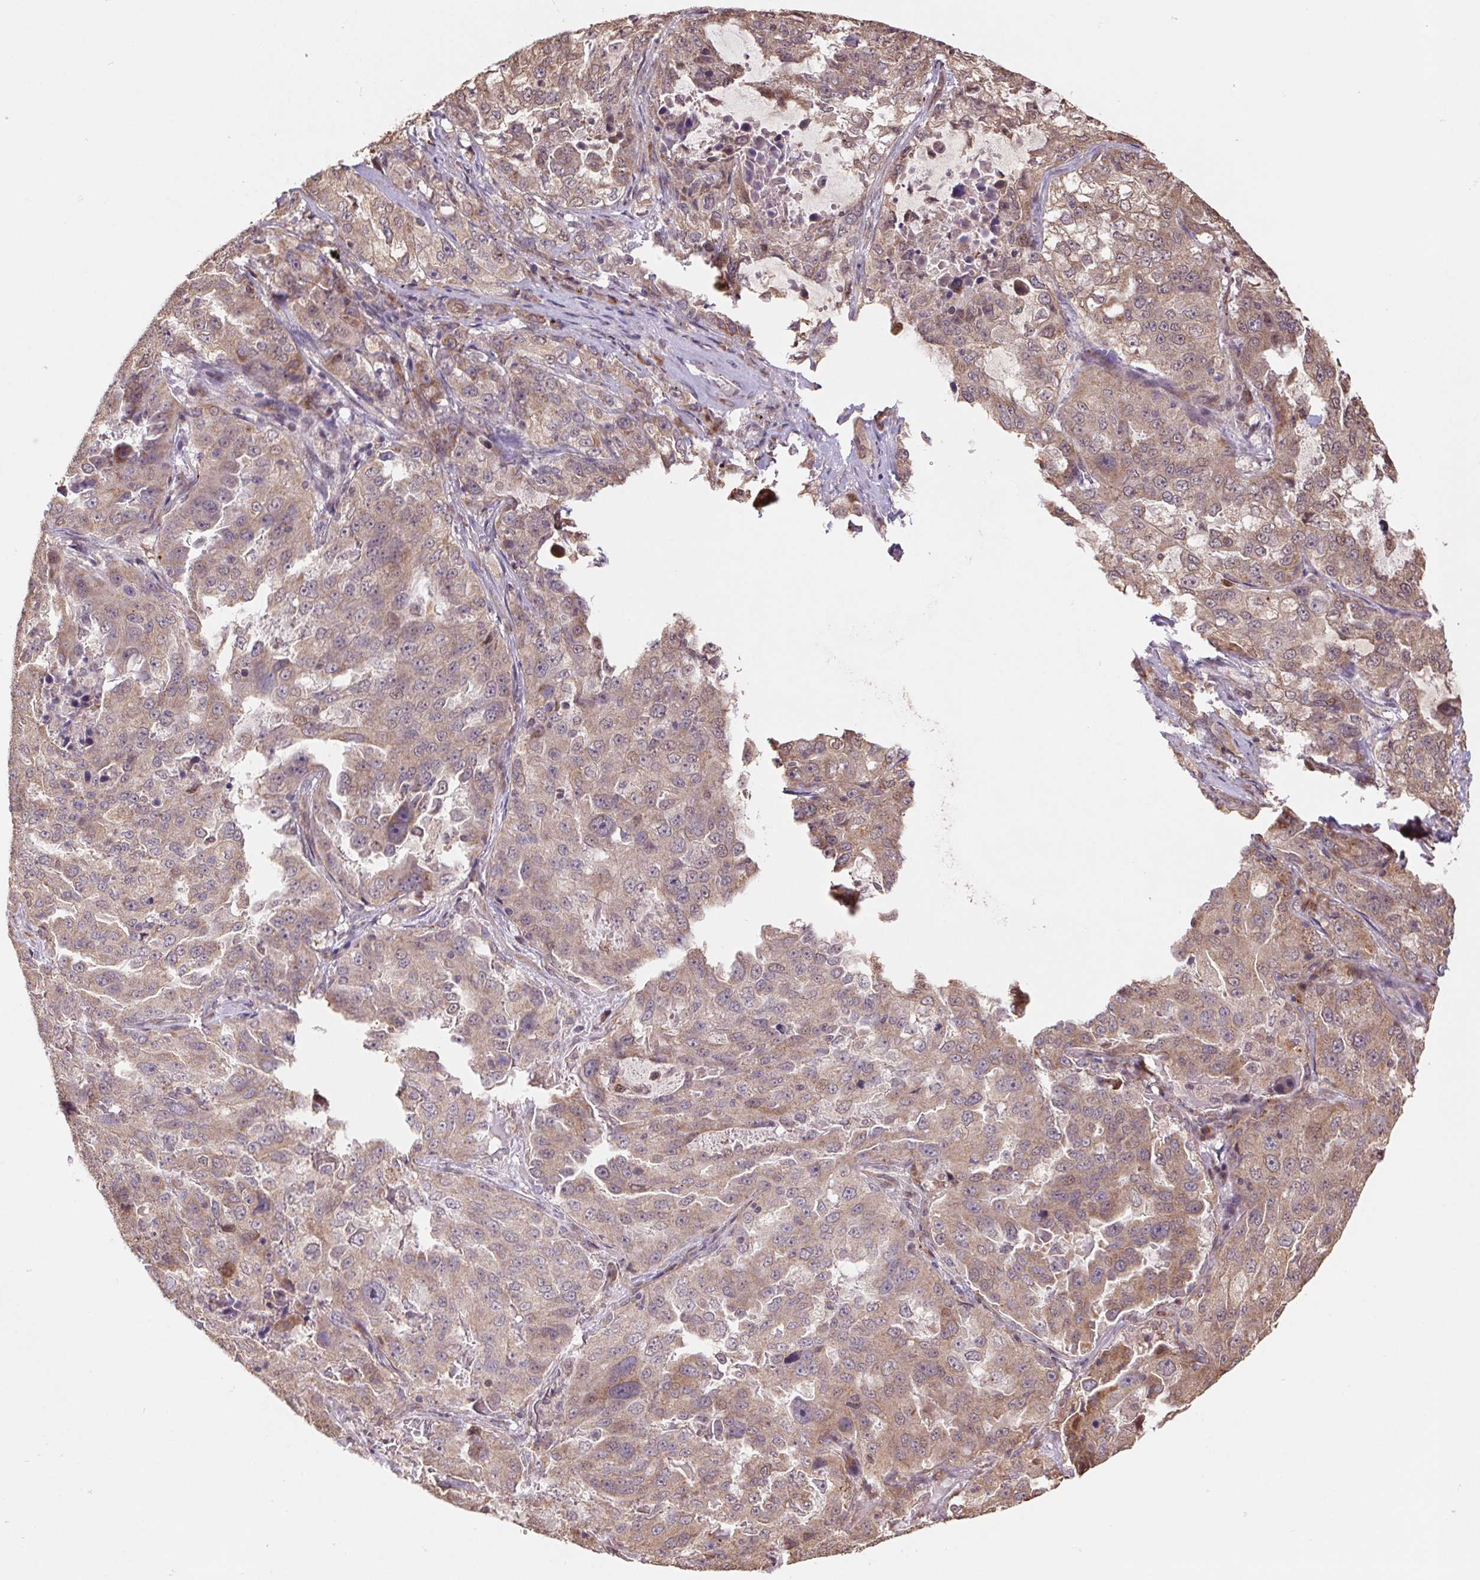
{"staining": {"intensity": "weak", "quantity": "25%-75%", "location": "cytoplasmic/membranous"}, "tissue": "lung cancer", "cell_type": "Tumor cells", "image_type": "cancer", "snomed": [{"axis": "morphology", "description": "Adenocarcinoma, NOS"}, {"axis": "topography", "description": "Lung"}], "caption": "Adenocarcinoma (lung) stained with a protein marker shows weak staining in tumor cells.", "gene": "PDHA1", "patient": {"sex": "female", "age": 61}}